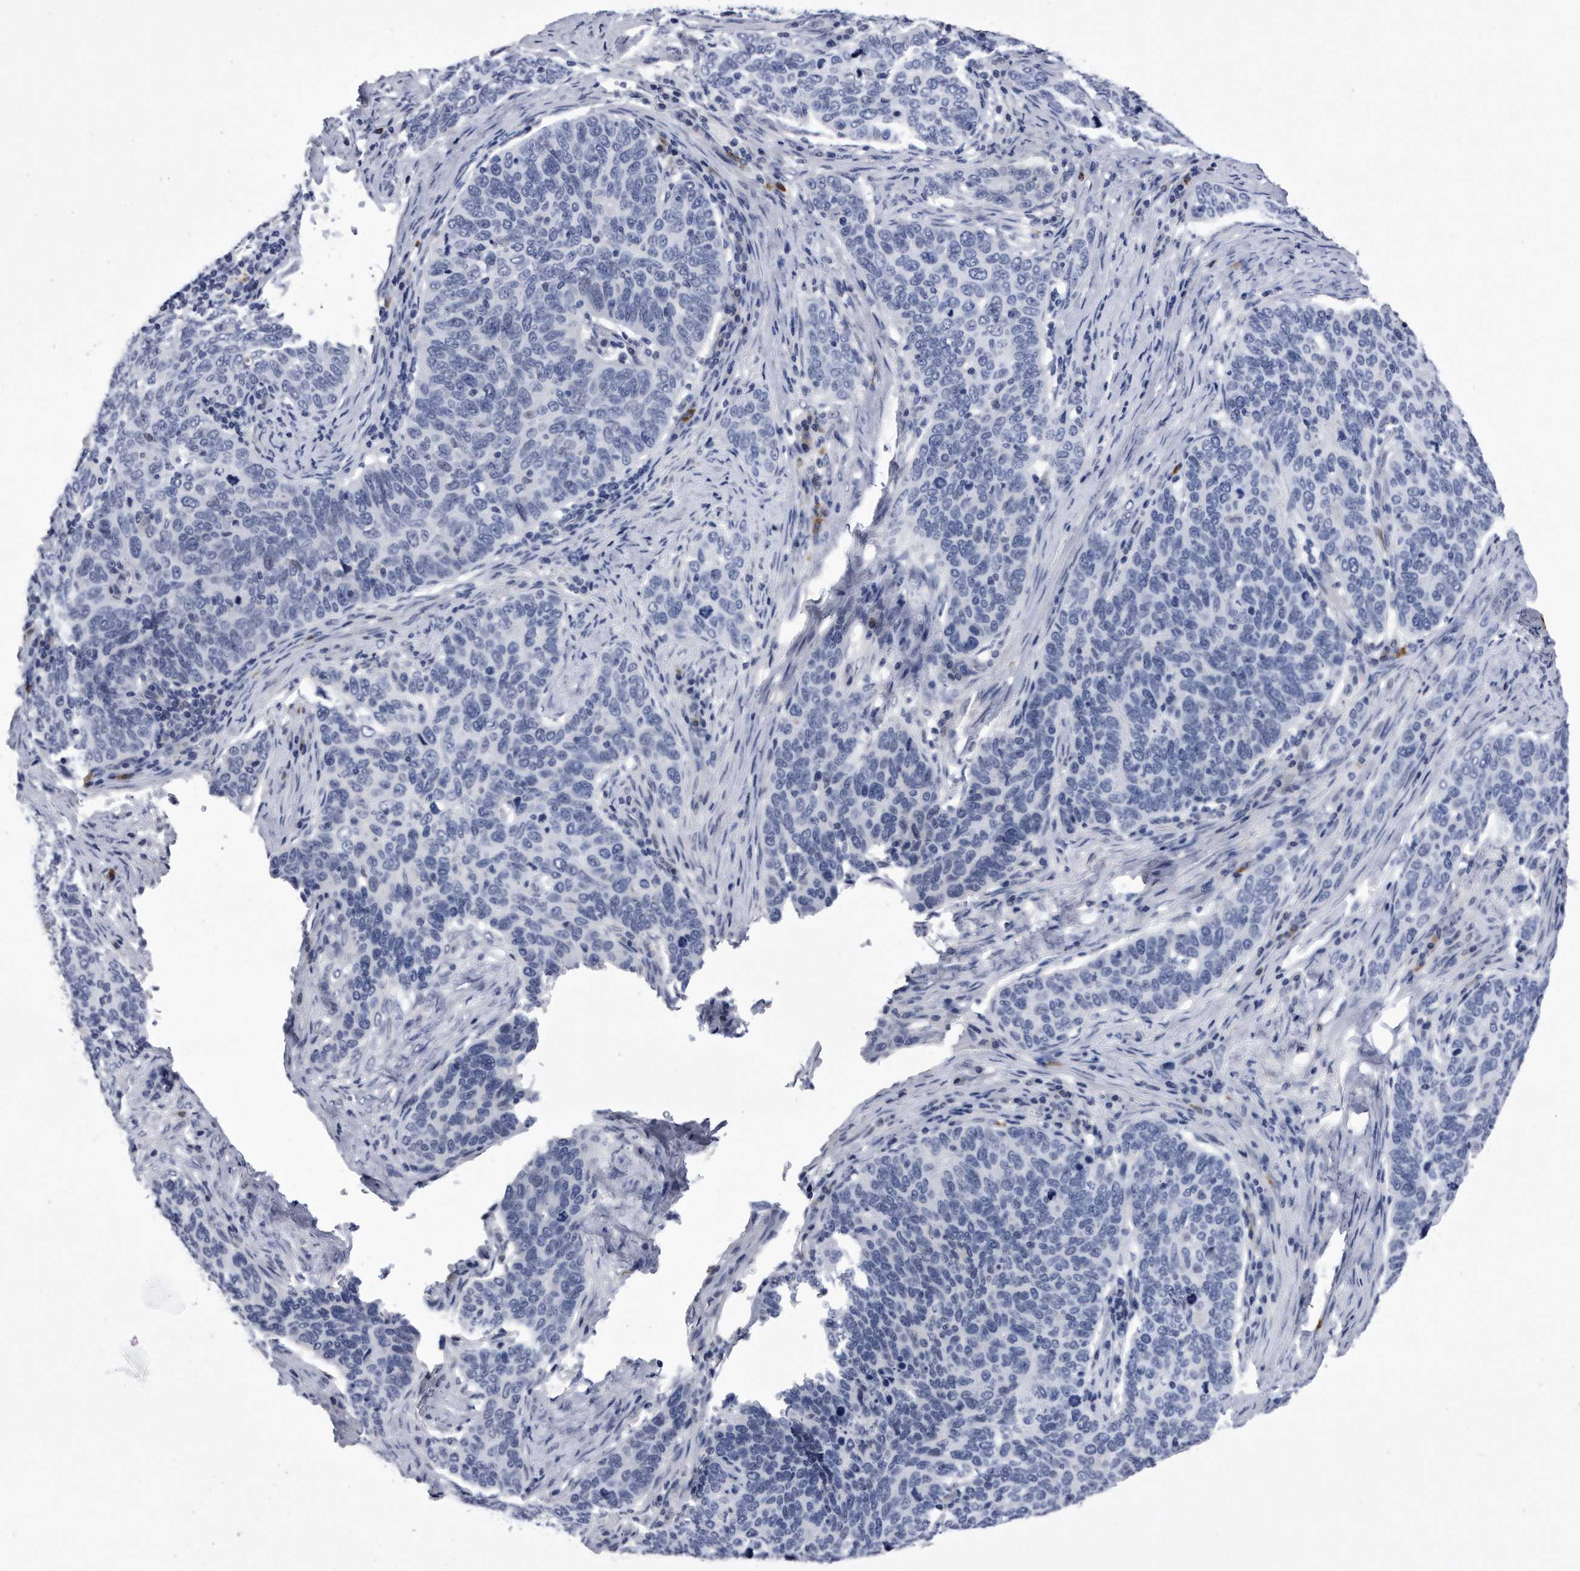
{"staining": {"intensity": "negative", "quantity": "none", "location": "none"}, "tissue": "cervical cancer", "cell_type": "Tumor cells", "image_type": "cancer", "snomed": [{"axis": "morphology", "description": "Squamous cell carcinoma, NOS"}, {"axis": "topography", "description": "Cervix"}], "caption": "Histopathology image shows no protein staining in tumor cells of cervical cancer tissue.", "gene": "KCTD8", "patient": {"sex": "female", "age": 60}}